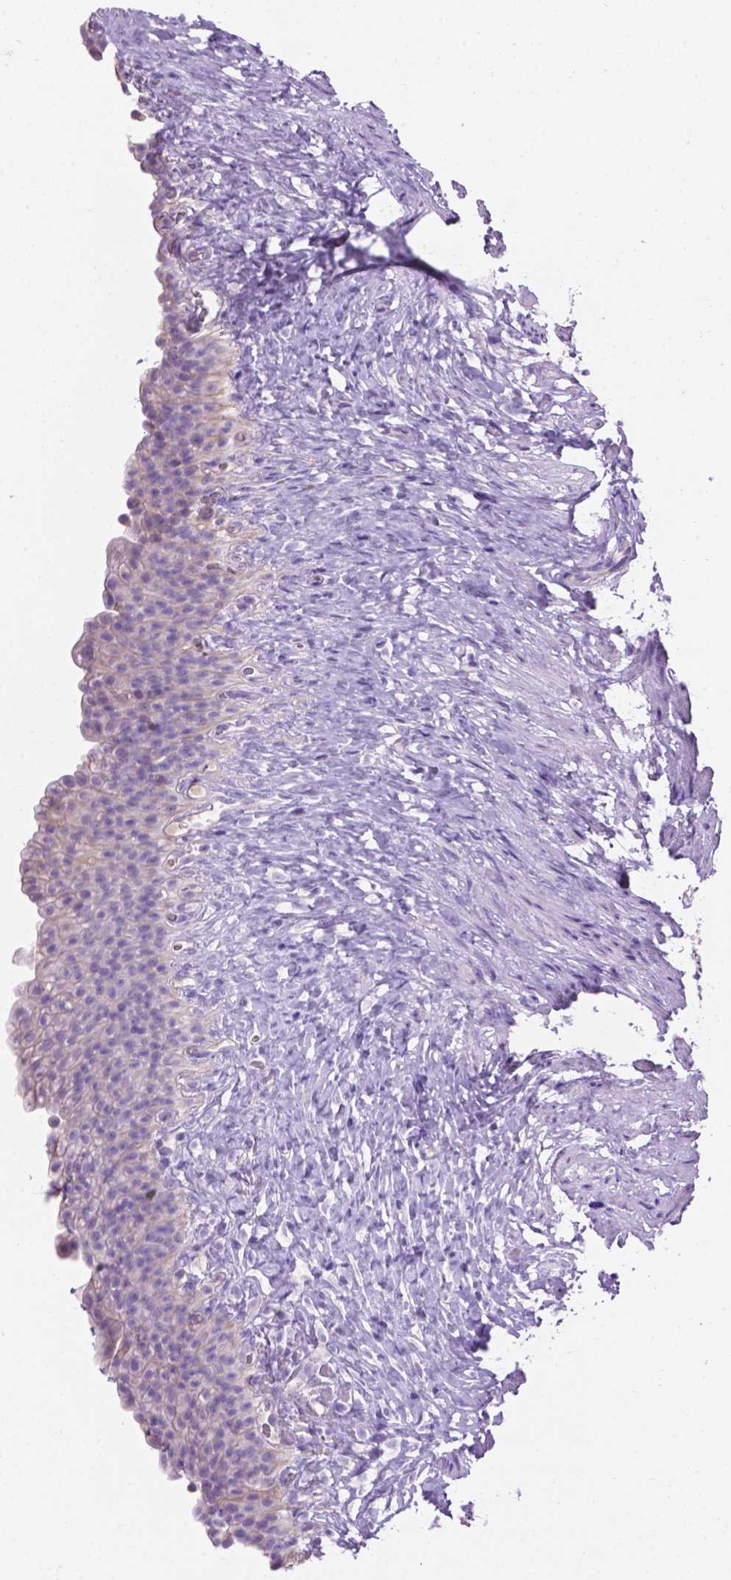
{"staining": {"intensity": "weak", "quantity": "25%-75%", "location": "cytoplasmic/membranous"}, "tissue": "urinary bladder", "cell_type": "Urothelial cells", "image_type": "normal", "snomed": [{"axis": "morphology", "description": "Normal tissue, NOS"}, {"axis": "topography", "description": "Urinary bladder"}, {"axis": "topography", "description": "Prostate"}], "caption": "Protein staining of unremarkable urinary bladder reveals weak cytoplasmic/membranous staining in about 25%-75% of urothelial cells.", "gene": "NOXO1", "patient": {"sex": "male", "age": 76}}